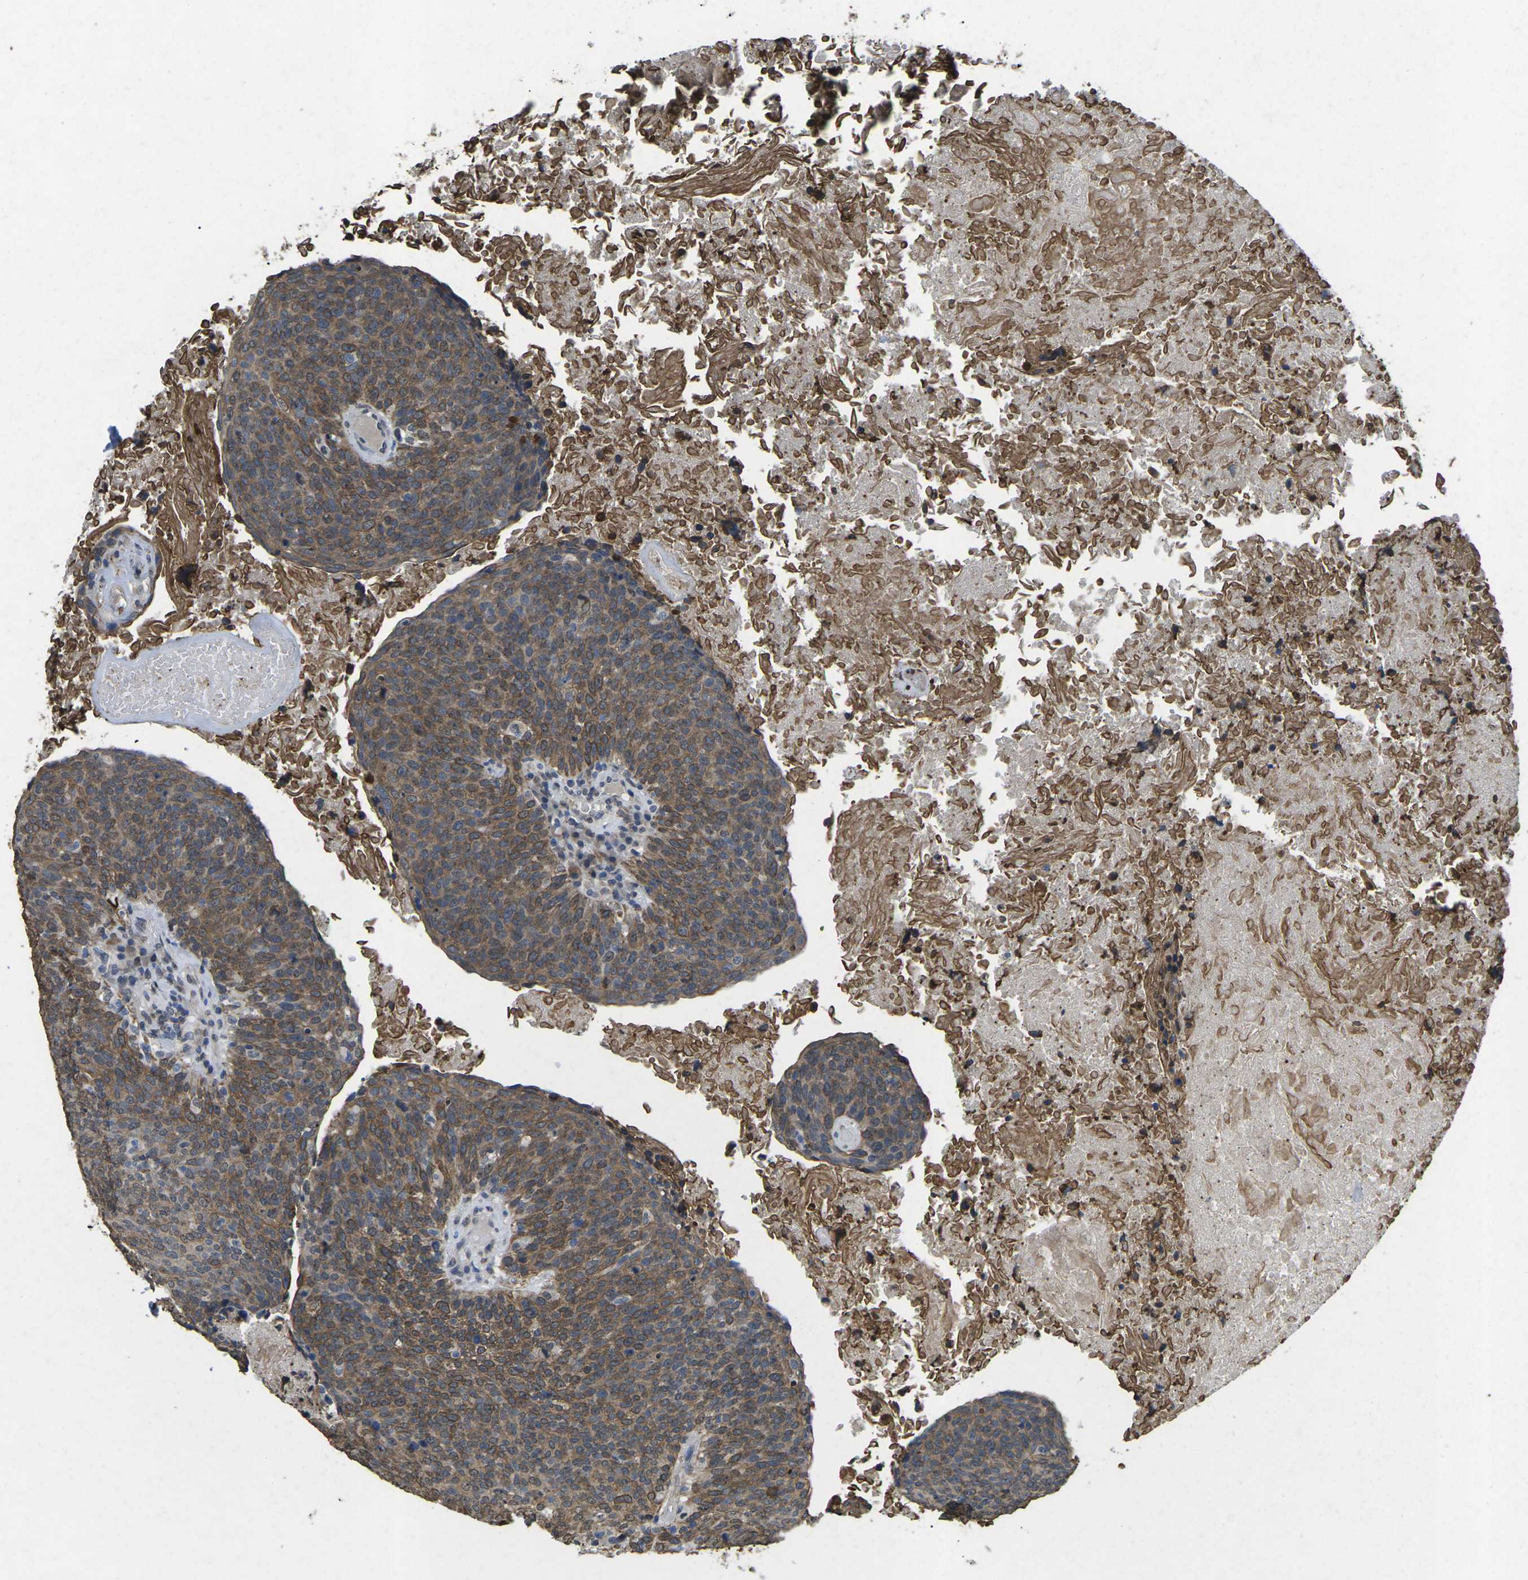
{"staining": {"intensity": "moderate", "quantity": "25%-75%", "location": "cytoplasmic/membranous"}, "tissue": "head and neck cancer", "cell_type": "Tumor cells", "image_type": "cancer", "snomed": [{"axis": "morphology", "description": "Squamous cell carcinoma, NOS"}, {"axis": "morphology", "description": "Squamous cell carcinoma, metastatic, NOS"}, {"axis": "topography", "description": "Lymph node"}, {"axis": "topography", "description": "Head-Neck"}], "caption": "High-power microscopy captured an IHC image of head and neck cancer (metastatic squamous cell carcinoma), revealing moderate cytoplasmic/membranous positivity in approximately 25%-75% of tumor cells. (DAB IHC with brightfield microscopy, high magnification).", "gene": "SCNN1B", "patient": {"sex": "male", "age": 62}}